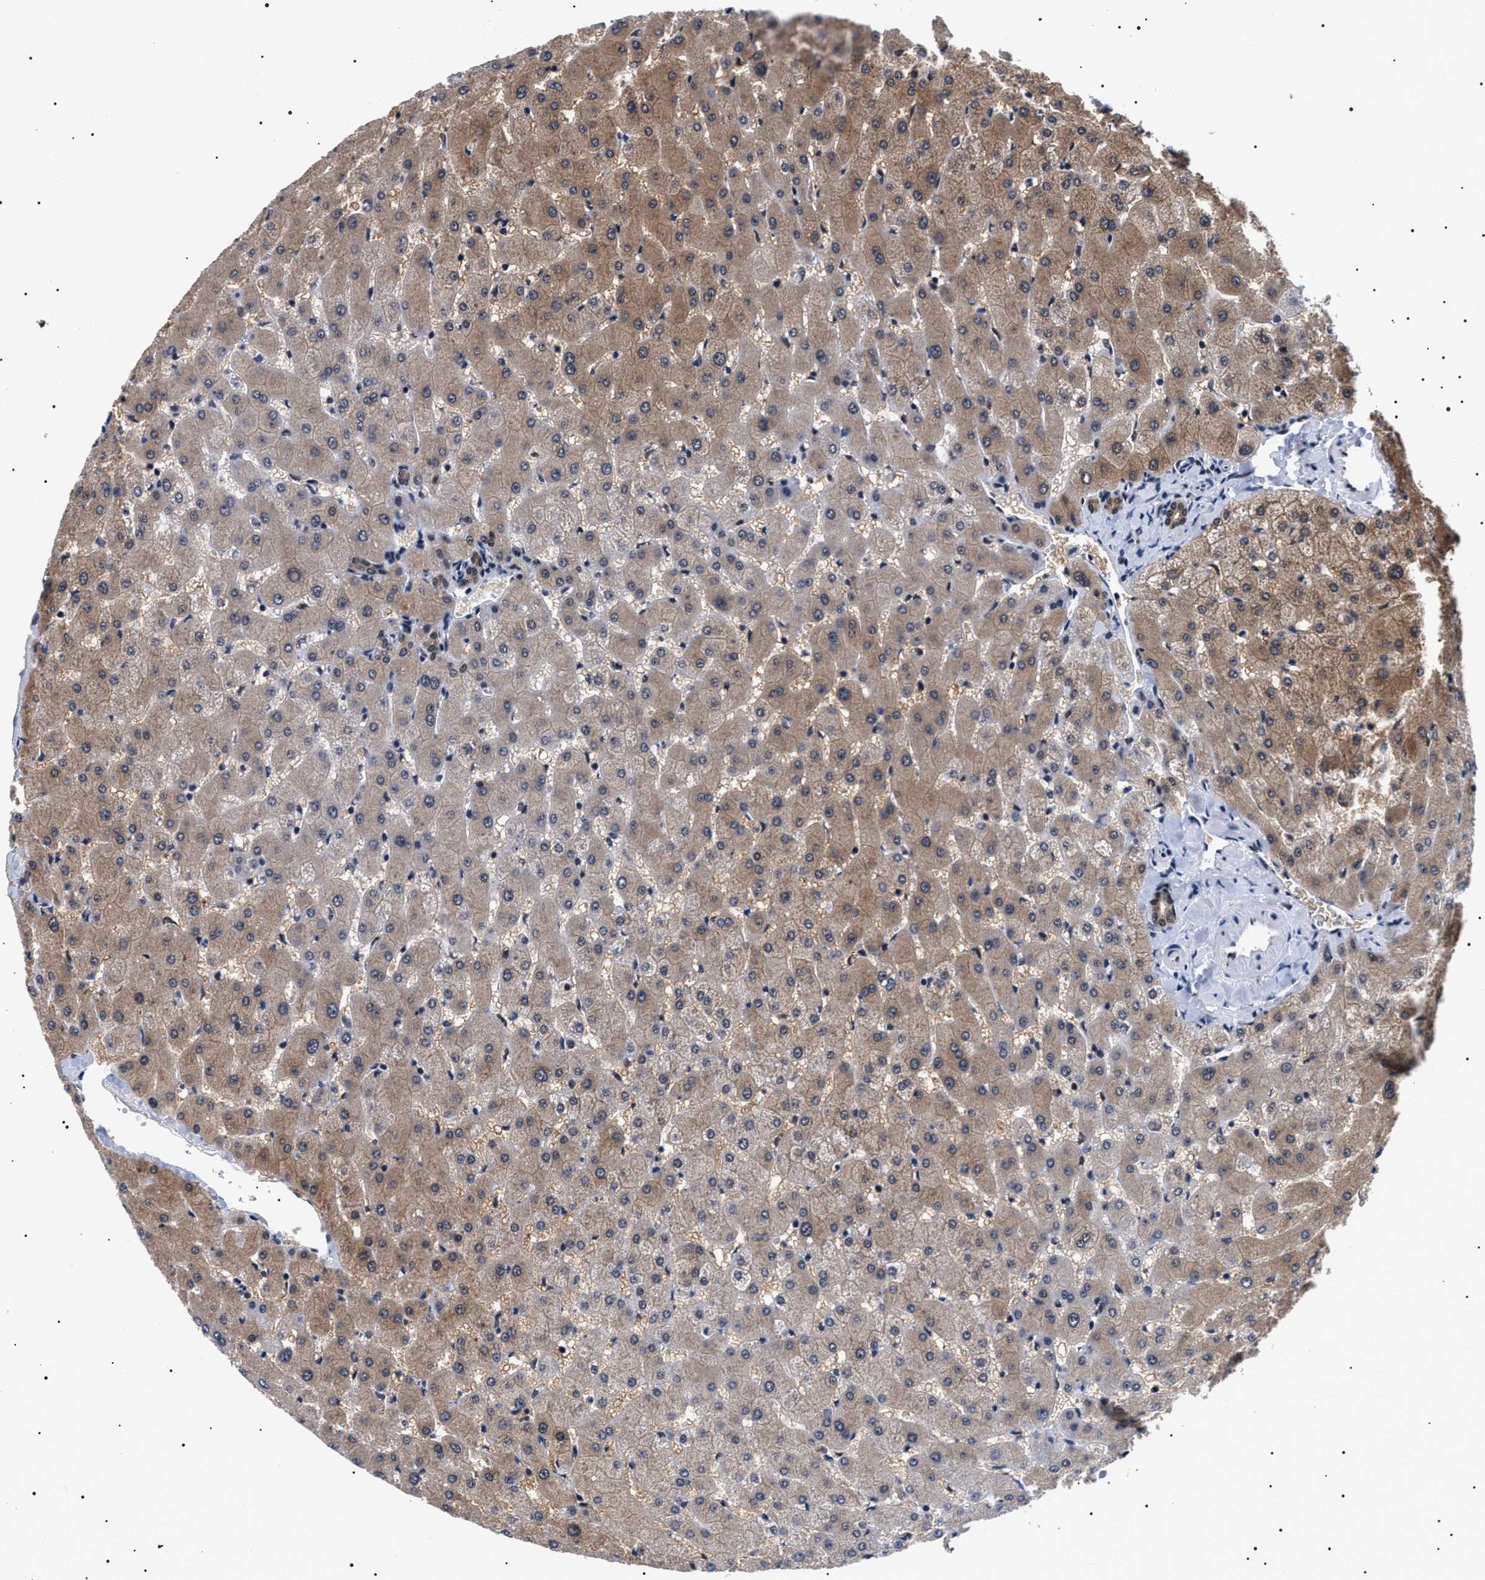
{"staining": {"intensity": "weak", "quantity": ">75%", "location": "cytoplasmic/membranous"}, "tissue": "liver", "cell_type": "Cholangiocytes", "image_type": "normal", "snomed": [{"axis": "morphology", "description": "Normal tissue, NOS"}, {"axis": "topography", "description": "Liver"}], "caption": "This image reveals IHC staining of normal liver, with low weak cytoplasmic/membranous positivity in approximately >75% of cholangiocytes.", "gene": "CAAP1", "patient": {"sex": "female", "age": 63}}